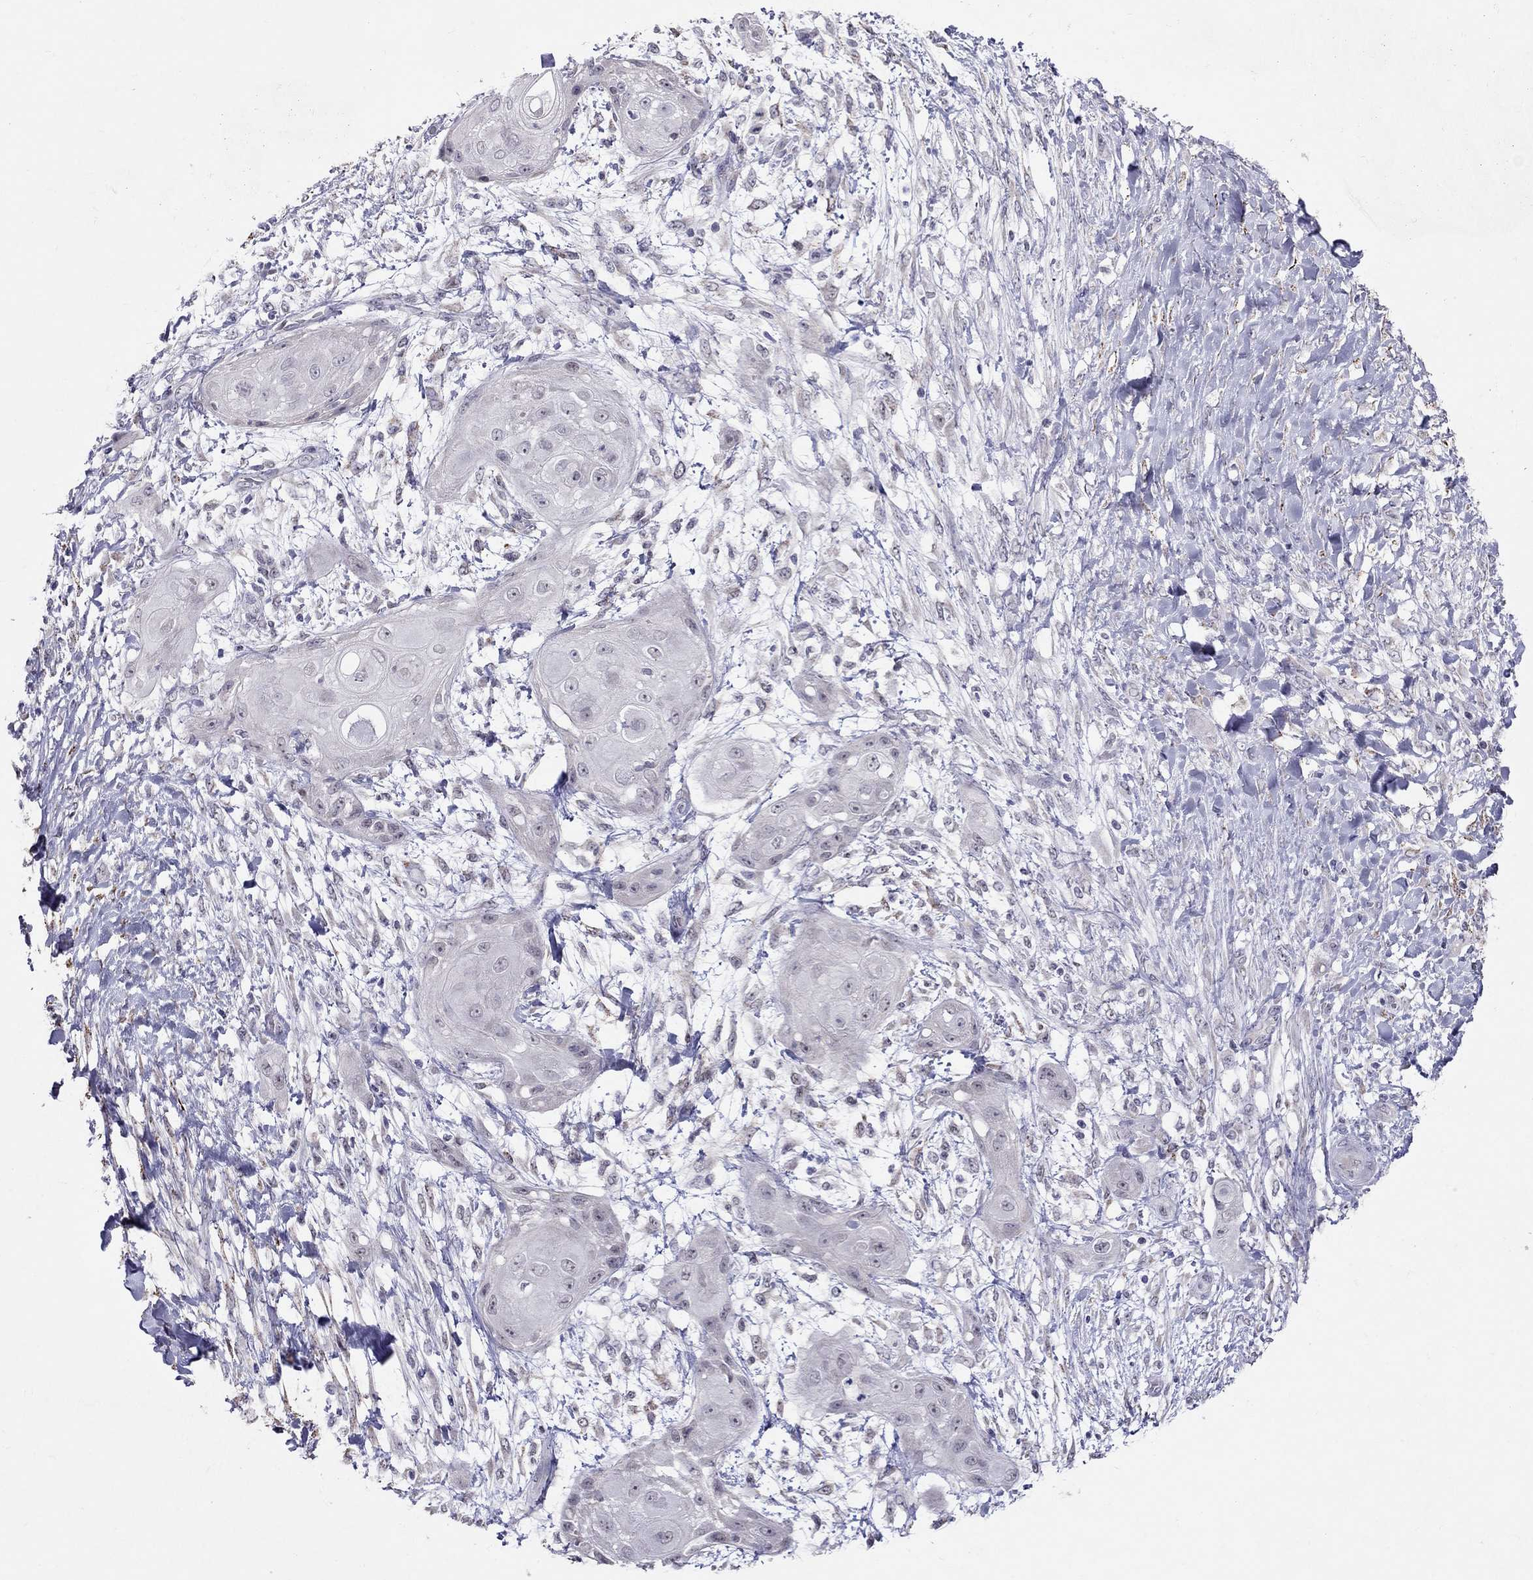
{"staining": {"intensity": "negative", "quantity": "none", "location": "none"}, "tissue": "skin cancer", "cell_type": "Tumor cells", "image_type": "cancer", "snomed": [{"axis": "morphology", "description": "Squamous cell carcinoma, NOS"}, {"axis": "topography", "description": "Skin"}], "caption": "This is an immunohistochemistry (IHC) histopathology image of skin cancer (squamous cell carcinoma). There is no staining in tumor cells.", "gene": "MYO3B", "patient": {"sex": "male", "age": 62}}